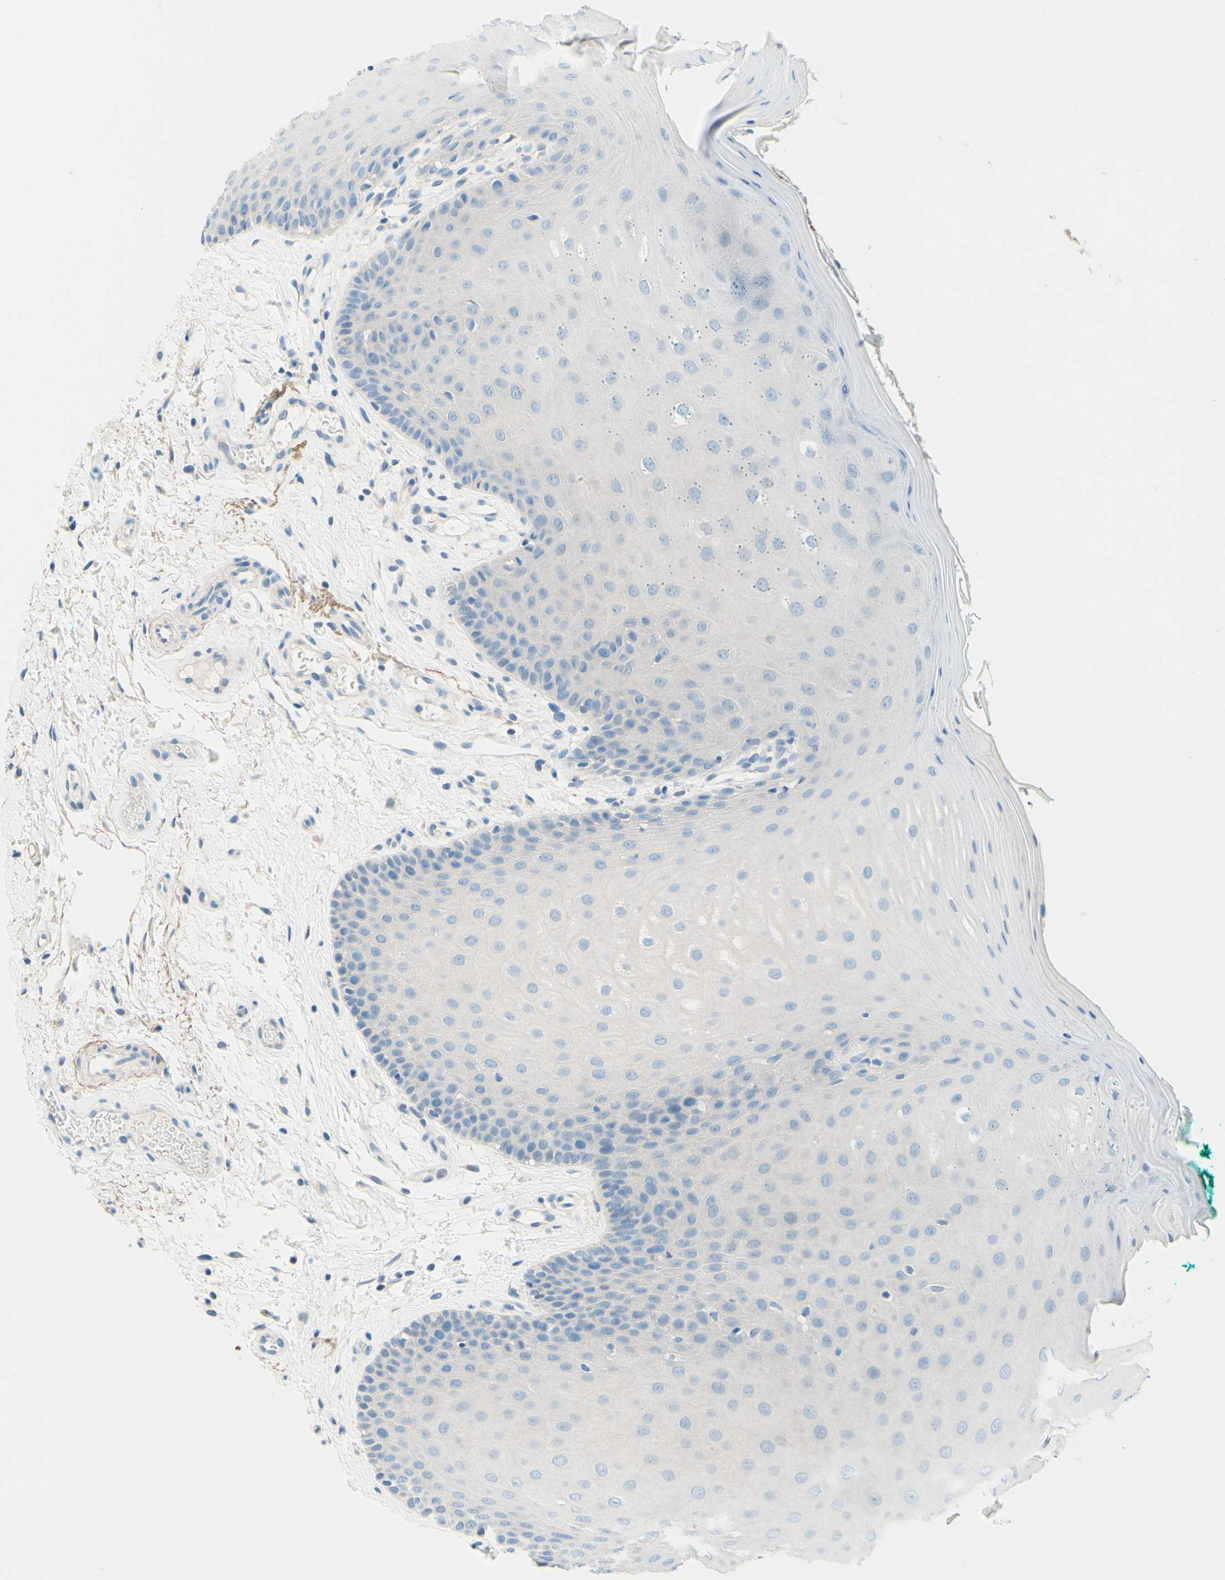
{"staining": {"intensity": "negative", "quantity": "none", "location": "none"}, "tissue": "oral mucosa", "cell_type": "Squamous epithelial cells", "image_type": "normal", "snomed": [{"axis": "morphology", "description": "Normal tissue, NOS"}, {"axis": "topography", "description": "Skeletal muscle"}, {"axis": "topography", "description": "Oral tissue"}], "caption": "High power microscopy histopathology image of an immunohistochemistry histopathology image of normal oral mucosa, revealing no significant staining in squamous epithelial cells.", "gene": "PASD1", "patient": {"sex": "male", "age": 58}}